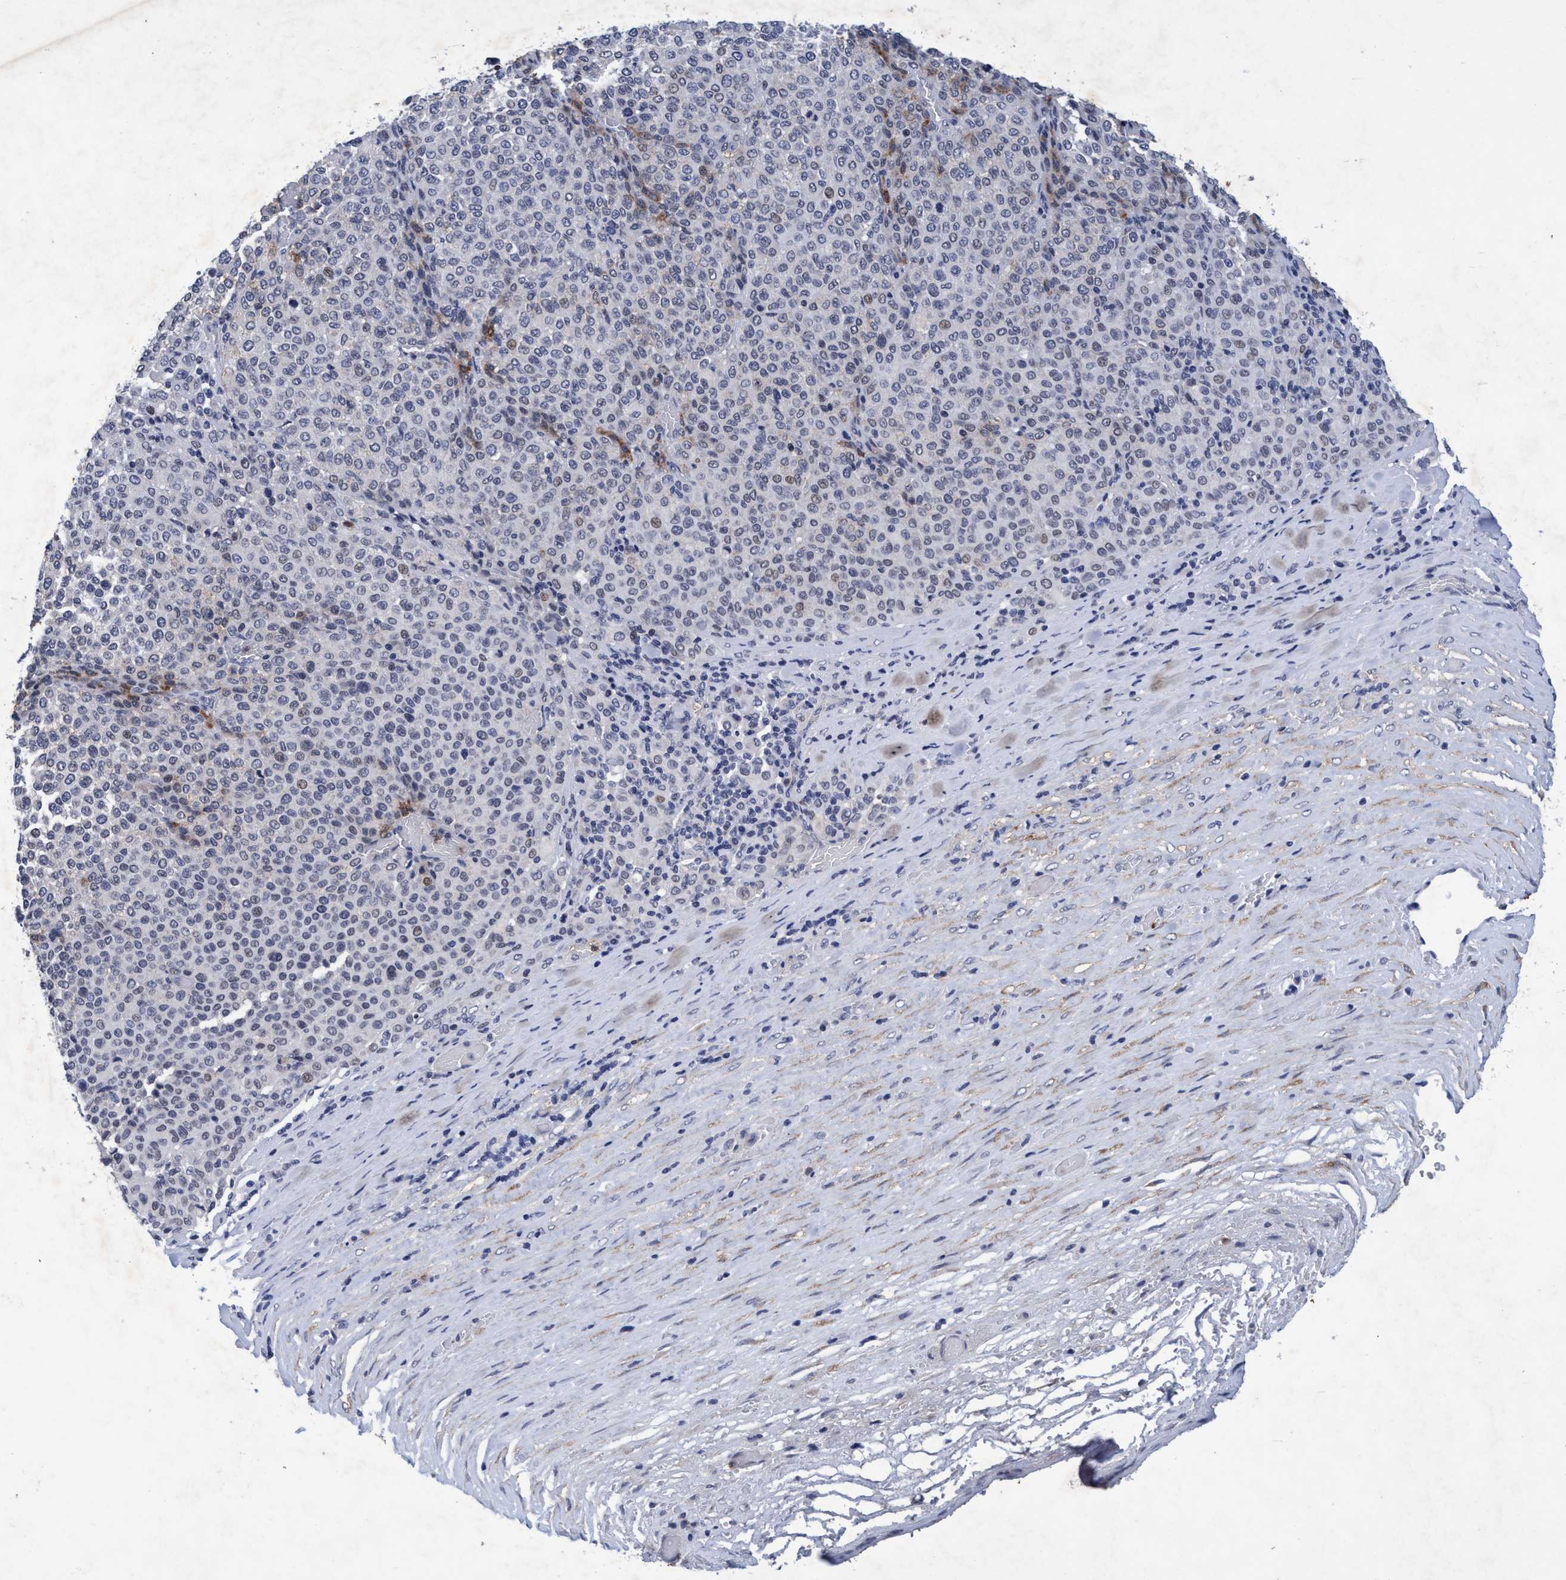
{"staining": {"intensity": "negative", "quantity": "none", "location": "none"}, "tissue": "melanoma", "cell_type": "Tumor cells", "image_type": "cancer", "snomed": [{"axis": "morphology", "description": "Malignant melanoma, Metastatic site"}, {"axis": "topography", "description": "Pancreas"}], "caption": "A micrograph of human melanoma is negative for staining in tumor cells.", "gene": "GRB14", "patient": {"sex": "female", "age": 30}}